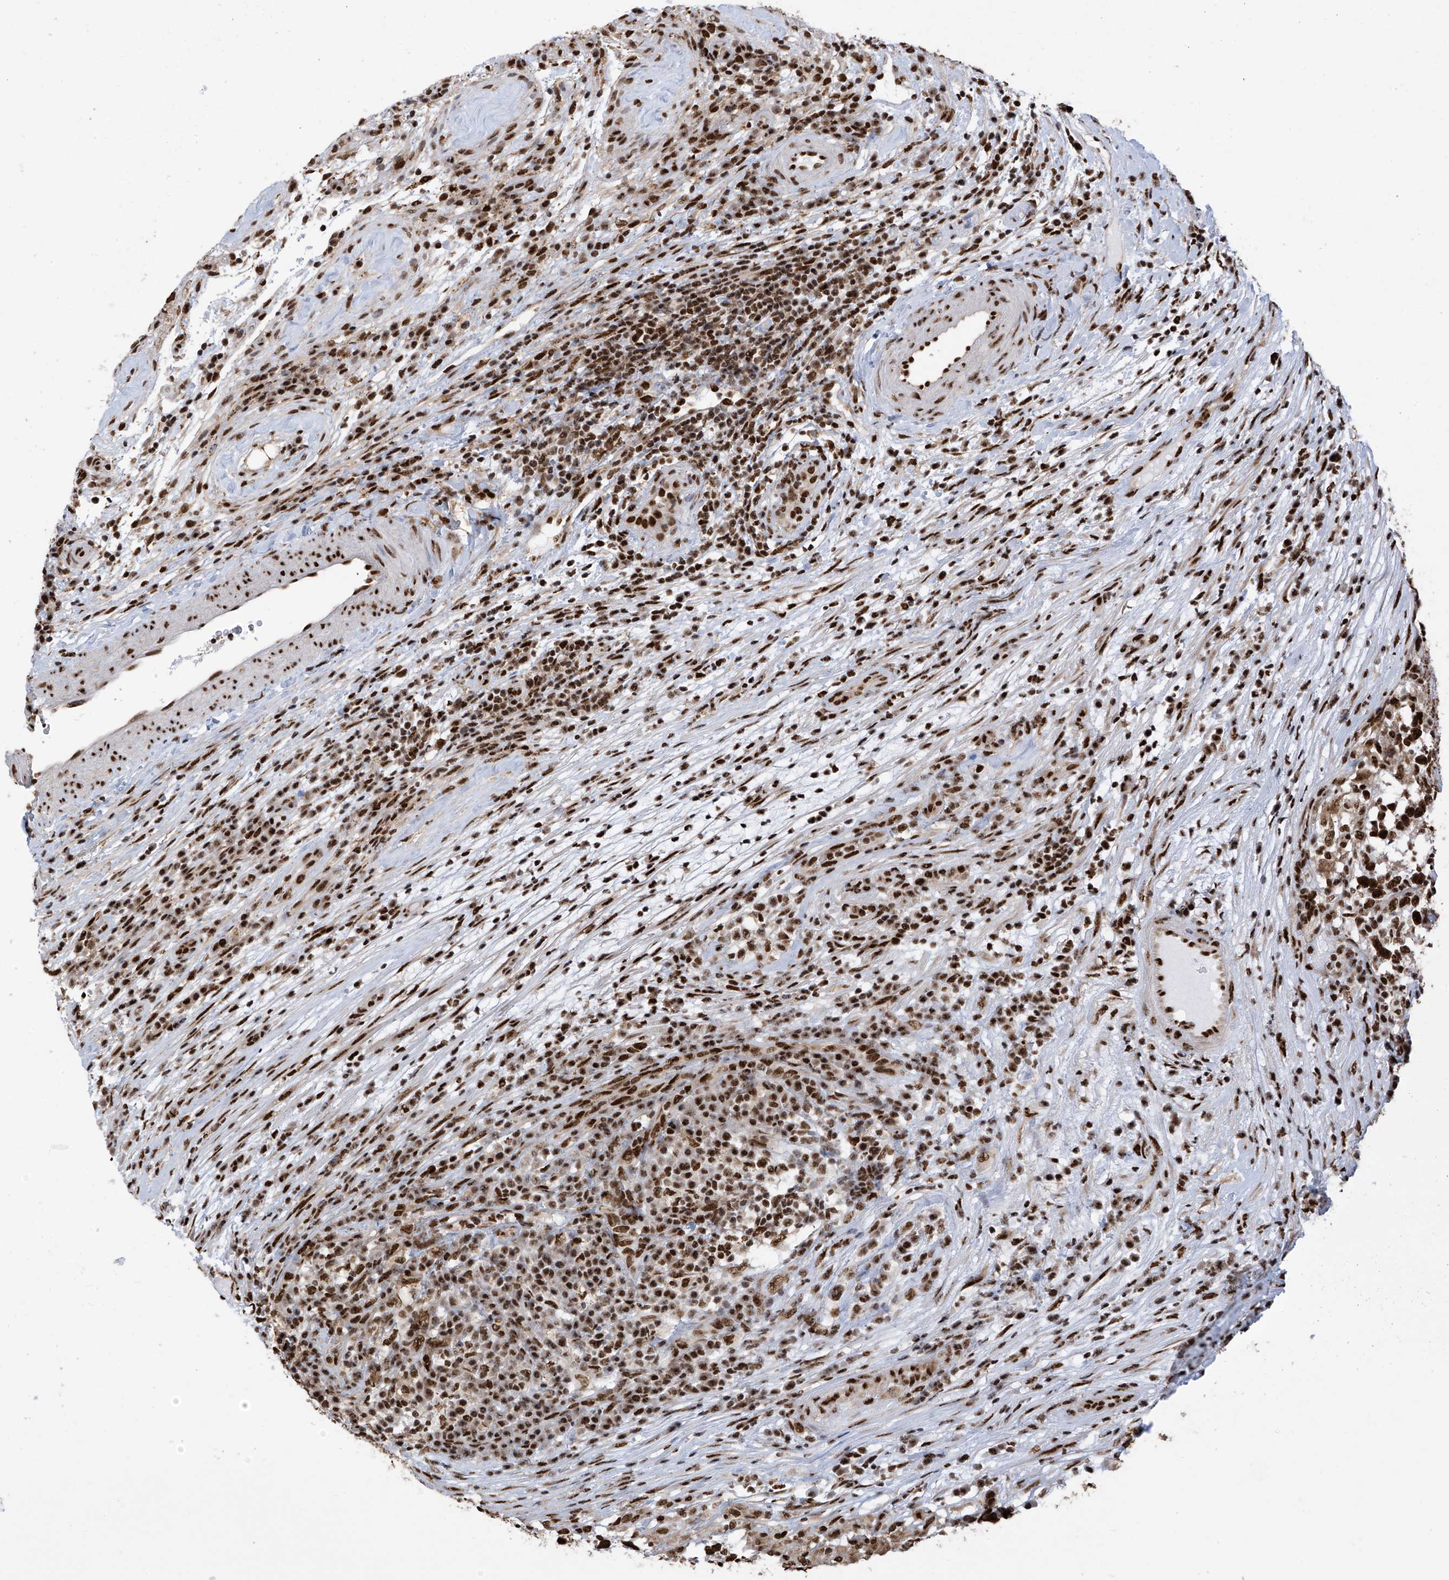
{"staining": {"intensity": "strong", "quantity": ">75%", "location": "nuclear"}, "tissue": "testis cancer", "cell_type": "Tumor cells", "image_type": "cancer", "snomed": [{"axis": "morphology", "description": "Carcinoma, Embryonal, NOS"}, {"axis": "topography", "description": "Testis"}], "caption": "IHC photomicrograph of neoplastic tissue: human testis cancer (embryonal carcinoma) stained using immunohistochemistry demonstrates high levels of strong protein expression localized specifically in the nuclear of tumor cells, appearing as a nuclear brown color.", "gene": "APLF", "patient": {"sex": "male", "age": 26}}